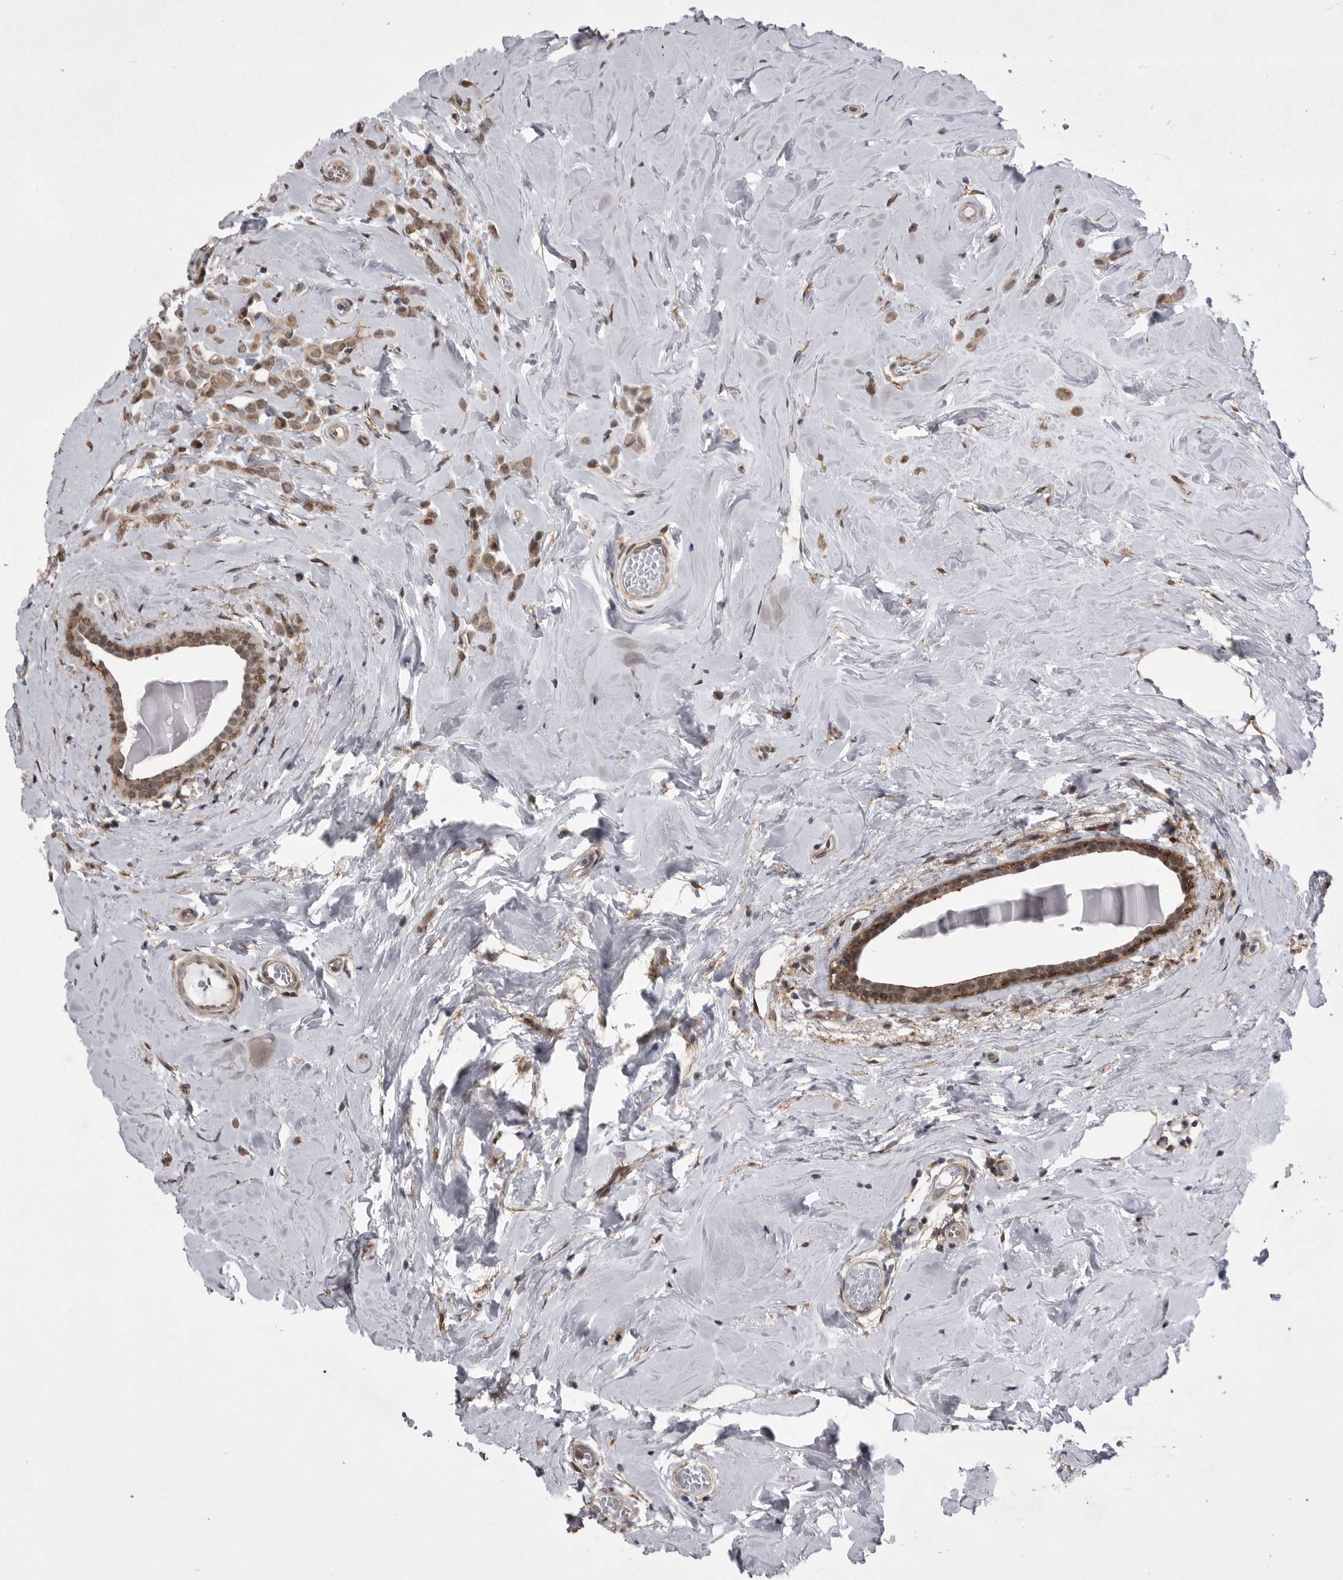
{"staining": {"intensity": "weak", "quantity": ">75%", "location": "cytoplasmic/membranous"}, "tissue": "breast cancer", "cell_type": "Tumor cells", "image_type": "cancer", "snomed": [{"axis": "morphology", "description": "Lobular carcinoma"}, {"axis": "topography", "description": "Breast"}], "caption": "Protein staining of lobular carcinoma (breast) tissue displays weak cytoplasmic/membranous staining in approximately >75% of tumor cells.", "gene": "ABL1", "patient": {"sex": "female", "age": 47}}